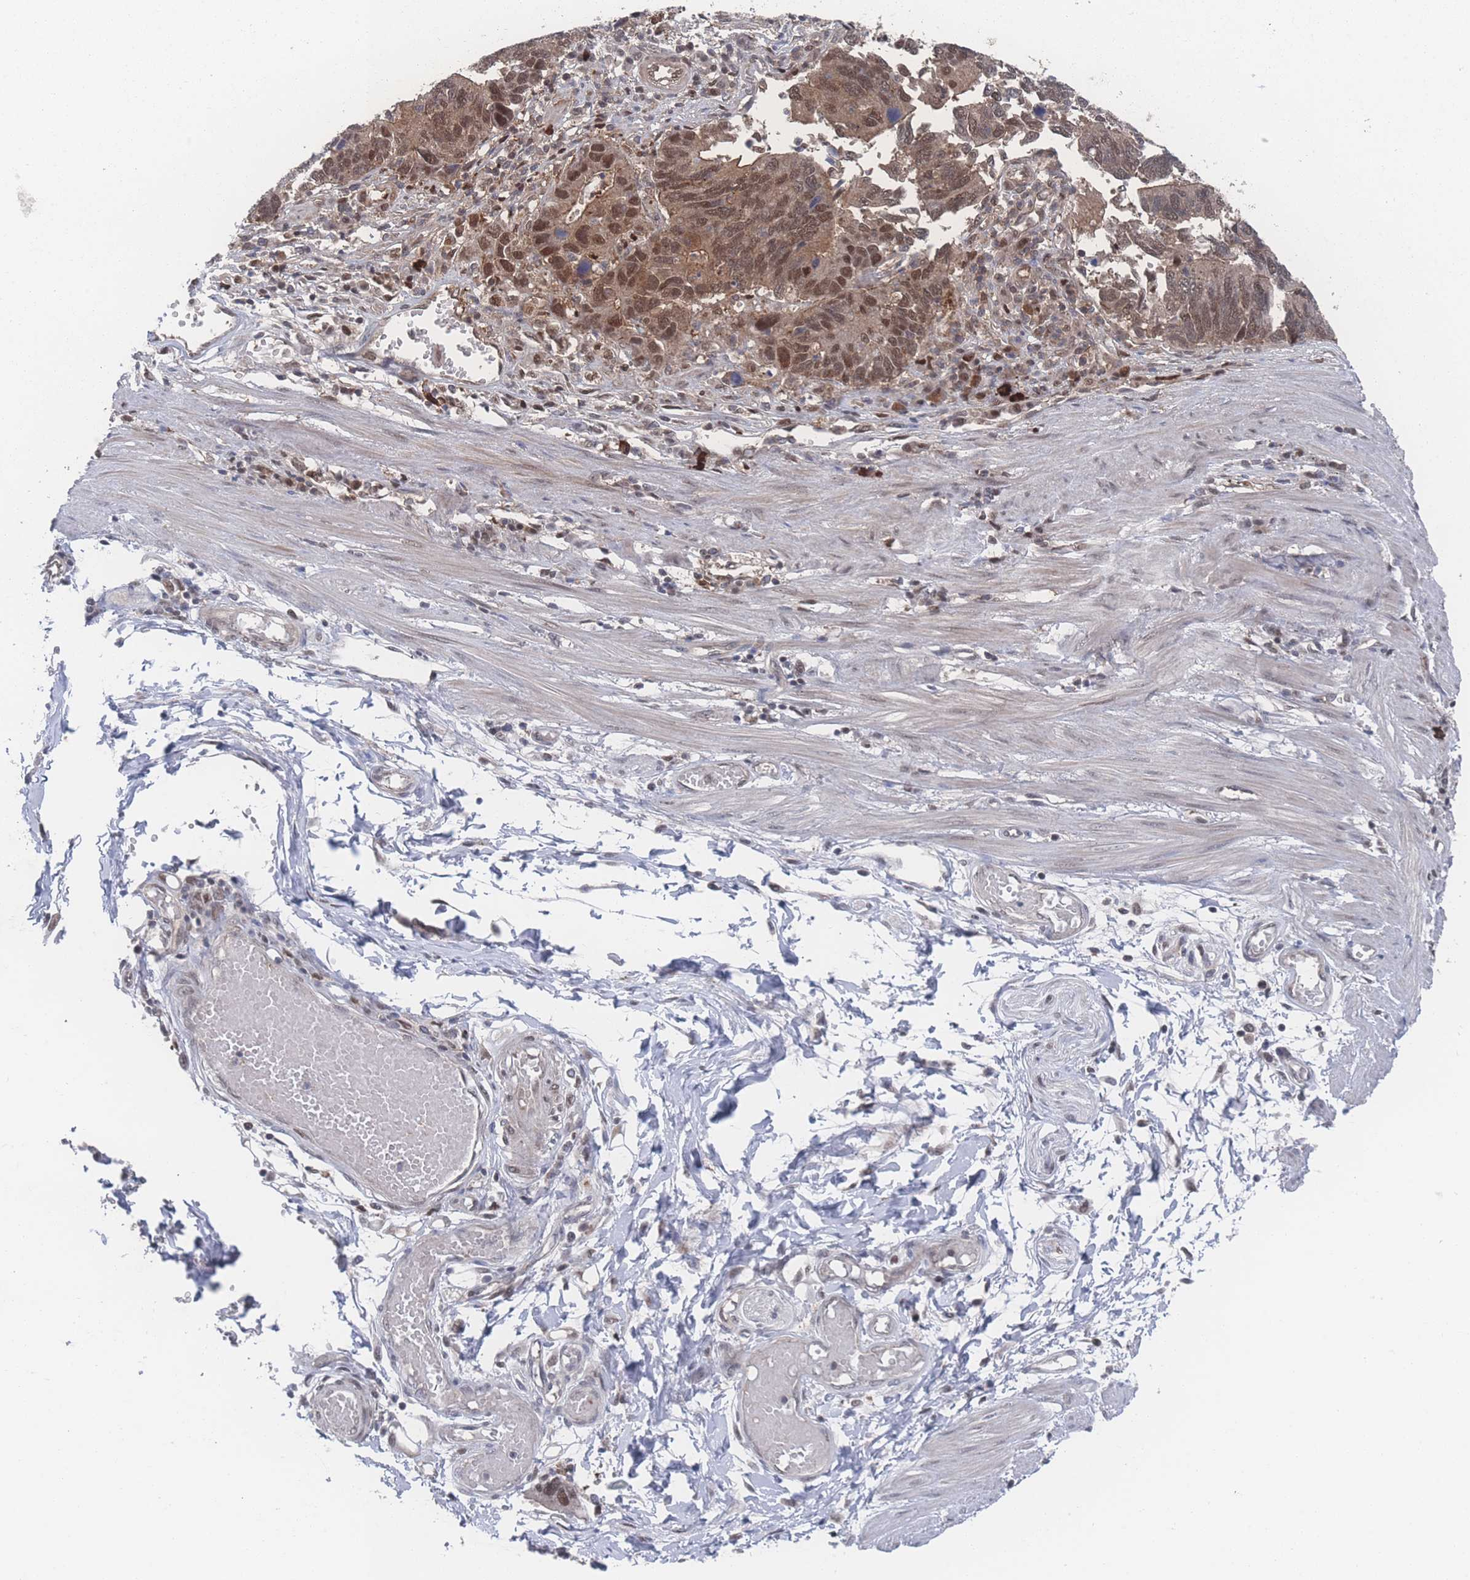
{"staining": {"intensity": "moderate", "quantity": ">75%", "location": "nuclear"}, "tissue": "stomach cancer", "cell_type": "Tumor cells", "image_type": "cancer", "snomed": [{"axis": "morphology", "description": "Adenocarcinoma, NOS"}, {"axis": "topography", "description": "Stomach"}], "caption": "Brown immunohistochemical staining in human stomach adenocarcinoma exhibits moderate nuclear expression in approximately >75% of tumor cells.", "gene": "PSMA1", "patient": {"sex": "male", "age": 59}}